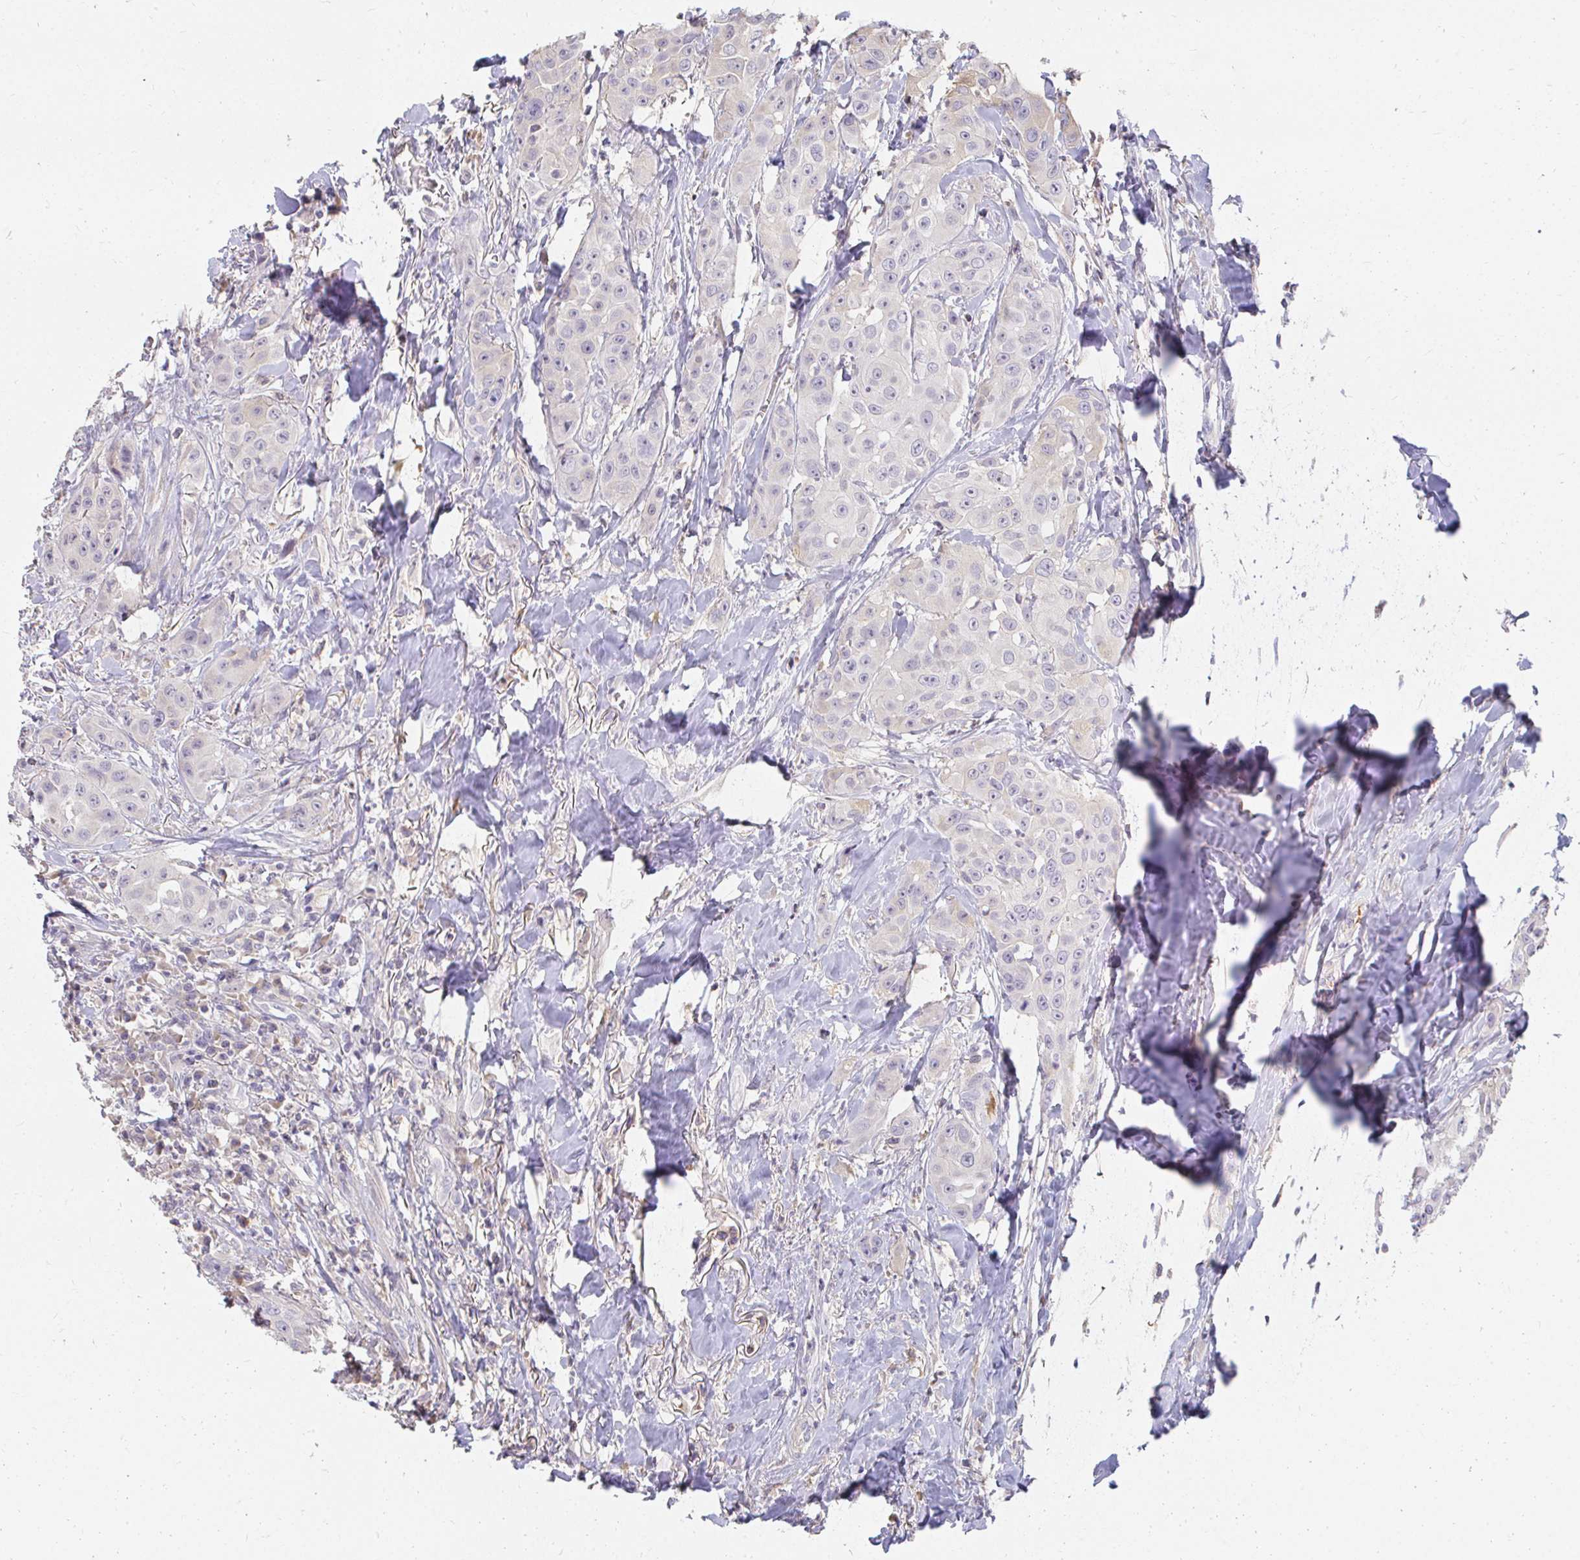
{"staining": {"intensity": "negative", "quantity": "none", "location": "none"}, "tissue": "head and neck cancer", "cell_type": "Tumor cells", "image_type": "cancer", "snomed": [{"axis": "morphology", "description": "Squamous cell carcinoma, NOS"}, {"axis": "topography", "description": "Head-Neck"}], "caption": "A histopathology image of squamous cell carcinoma (head and neck) stained for a protein shows no brown staining in tumor cells.", "gene": "LOXL4", "patient": {"sex": "male", "age": 83}}